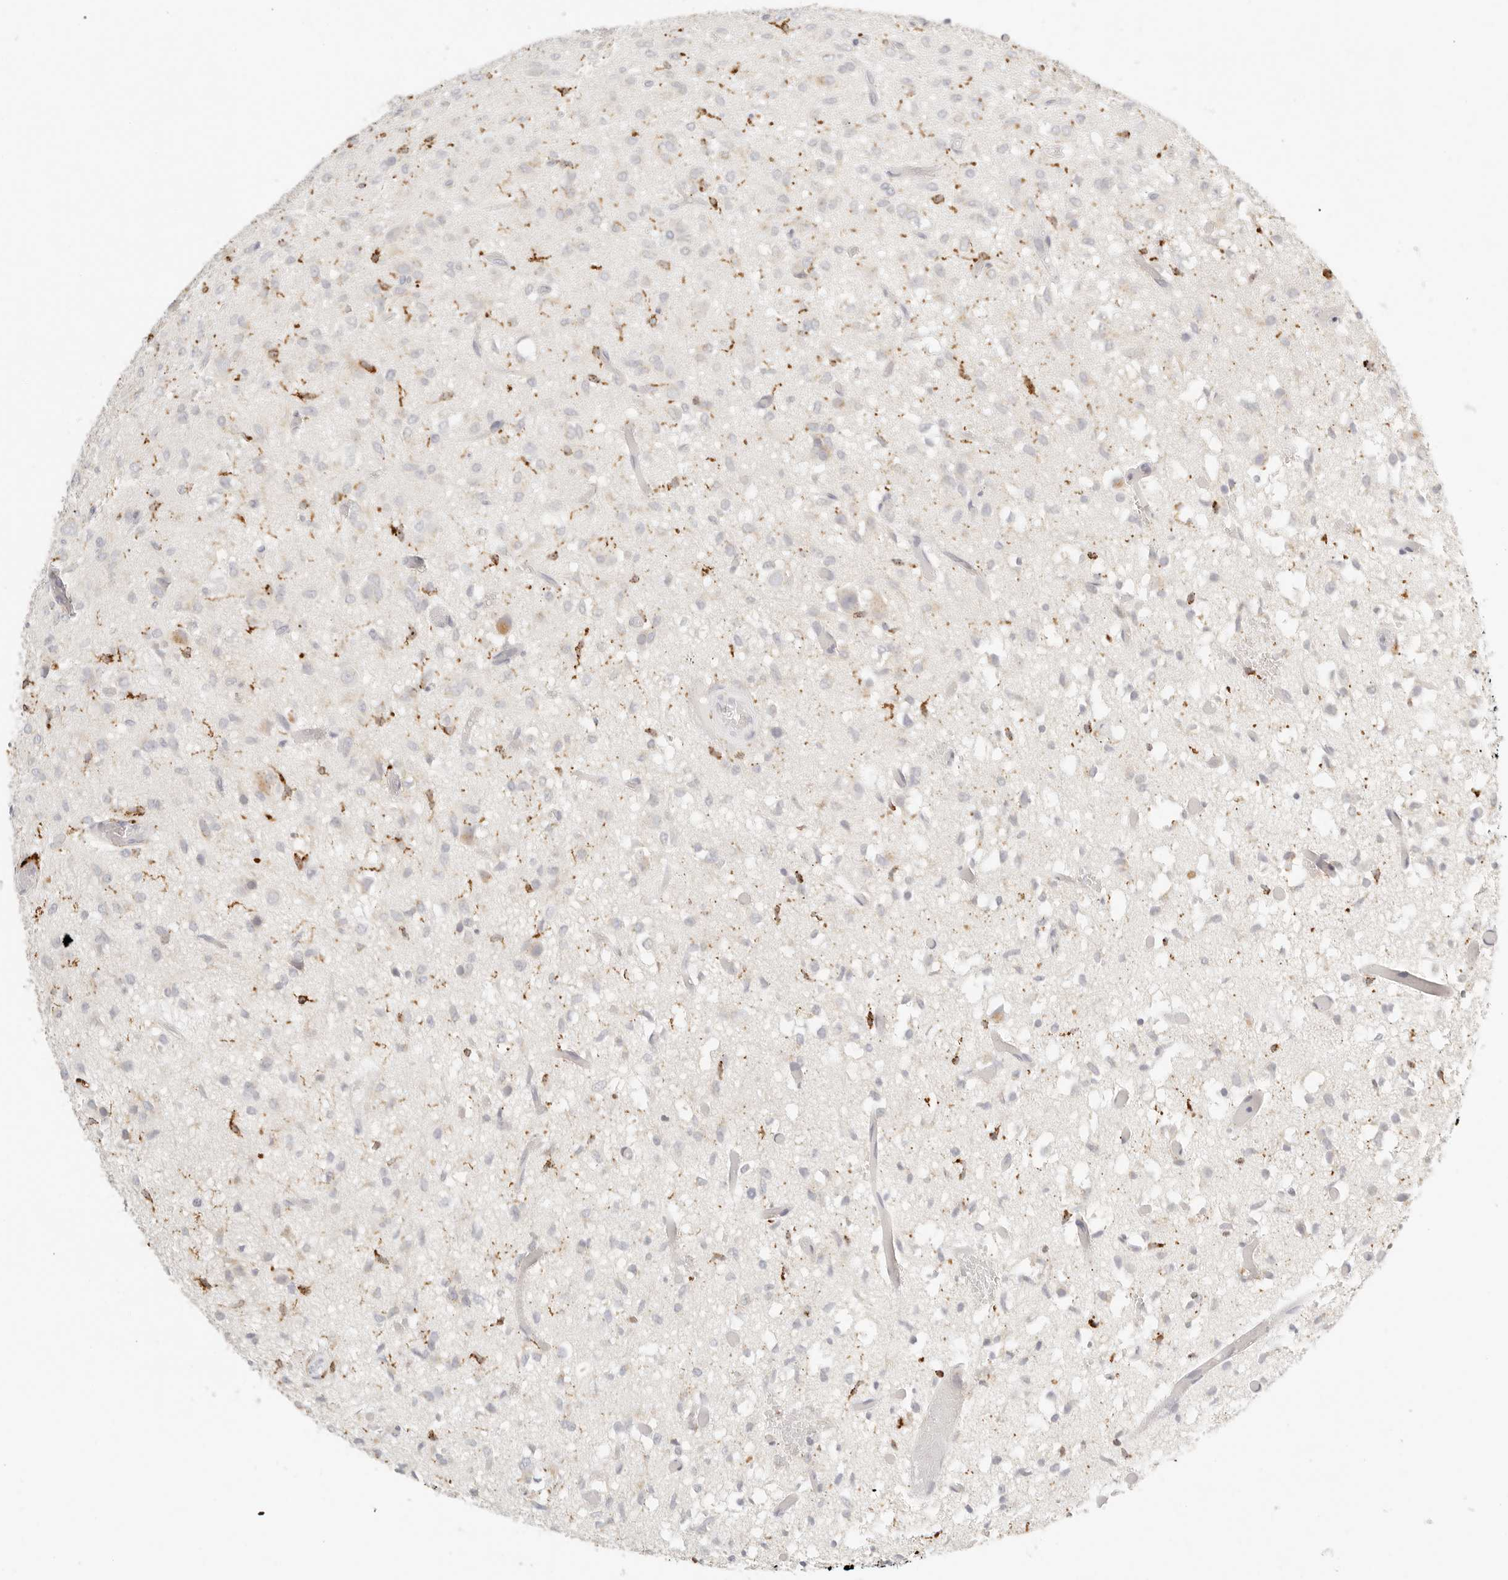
{"staining": {"intensity": "negative", "quantity": "none", "location": "none"}, "tissue": "glioma", "cell_type": "Tumor cells", "image_type": "cancer", "snomed": [{"axis": "morphology", "description": "Glioma, malignant, High grade"}, {"axis": "topography", "description": "Brain"}], "caption": "The image exhibits no significant staining in tumor cells of high-grade glioma (malignant).", "gene": "RNASET2", "patient": {"sex": "female", "age": 59}}